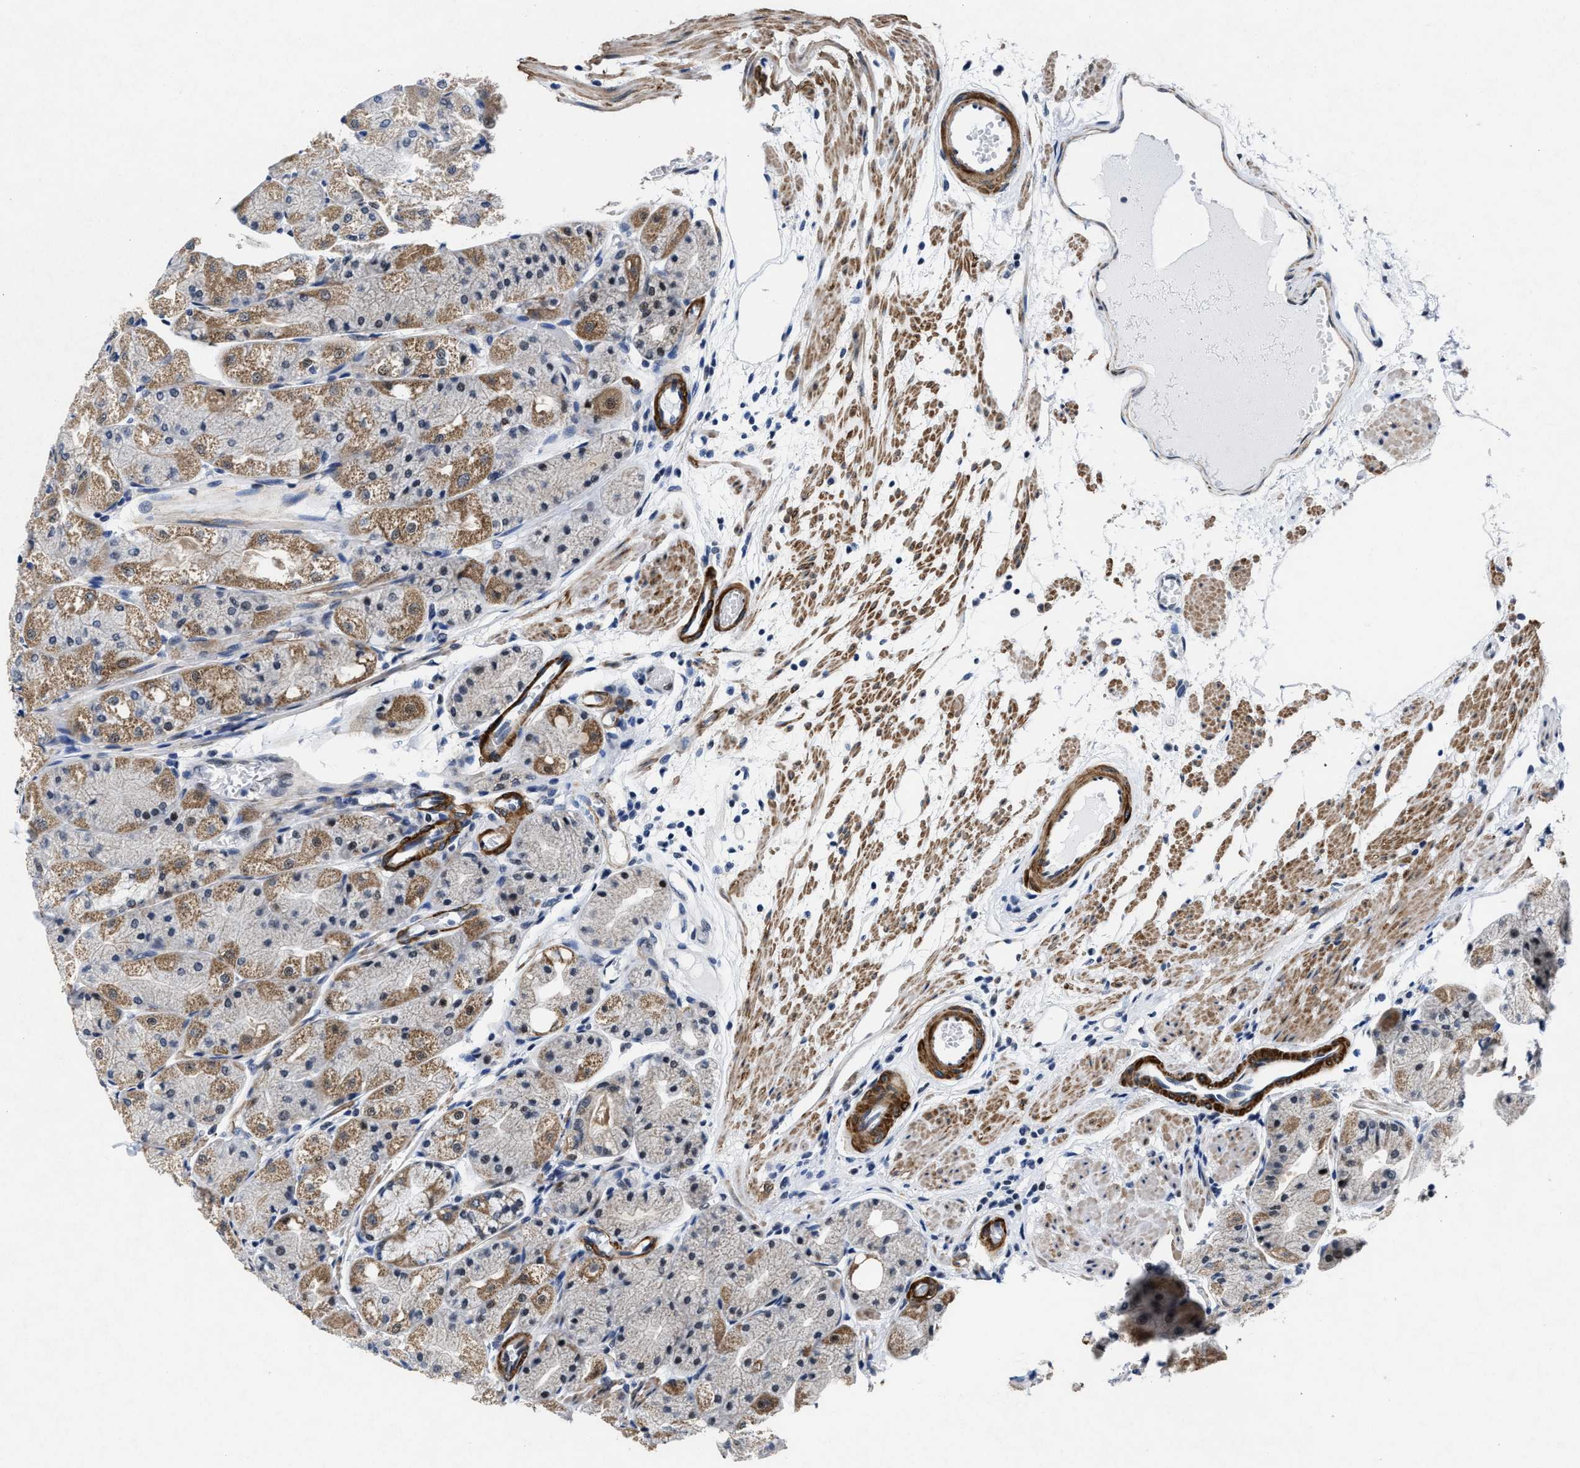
{"staining": {"intensity": "moderate", "quantity": "<25%", "location": "cytoplasmic/membranous"}, "tissue": "stomach", "cell_type": "Glandular cells", "image_type": "normal", "snomed": [{"axis": "morphology", "description": "Normal tissue, NOS"}, {"axis": "topography", "description": "Stomach, upper"}], "caption": "A high-resolution histopathology image shows immunohistochemistry (IHC) staining of unremarkable stomach, which demonstrates moderate cytoplasmic/membranous expression in approximately <25% of glandular cells.", "gene": "ID3", "patient": {"sex": "male", "age": 72}}